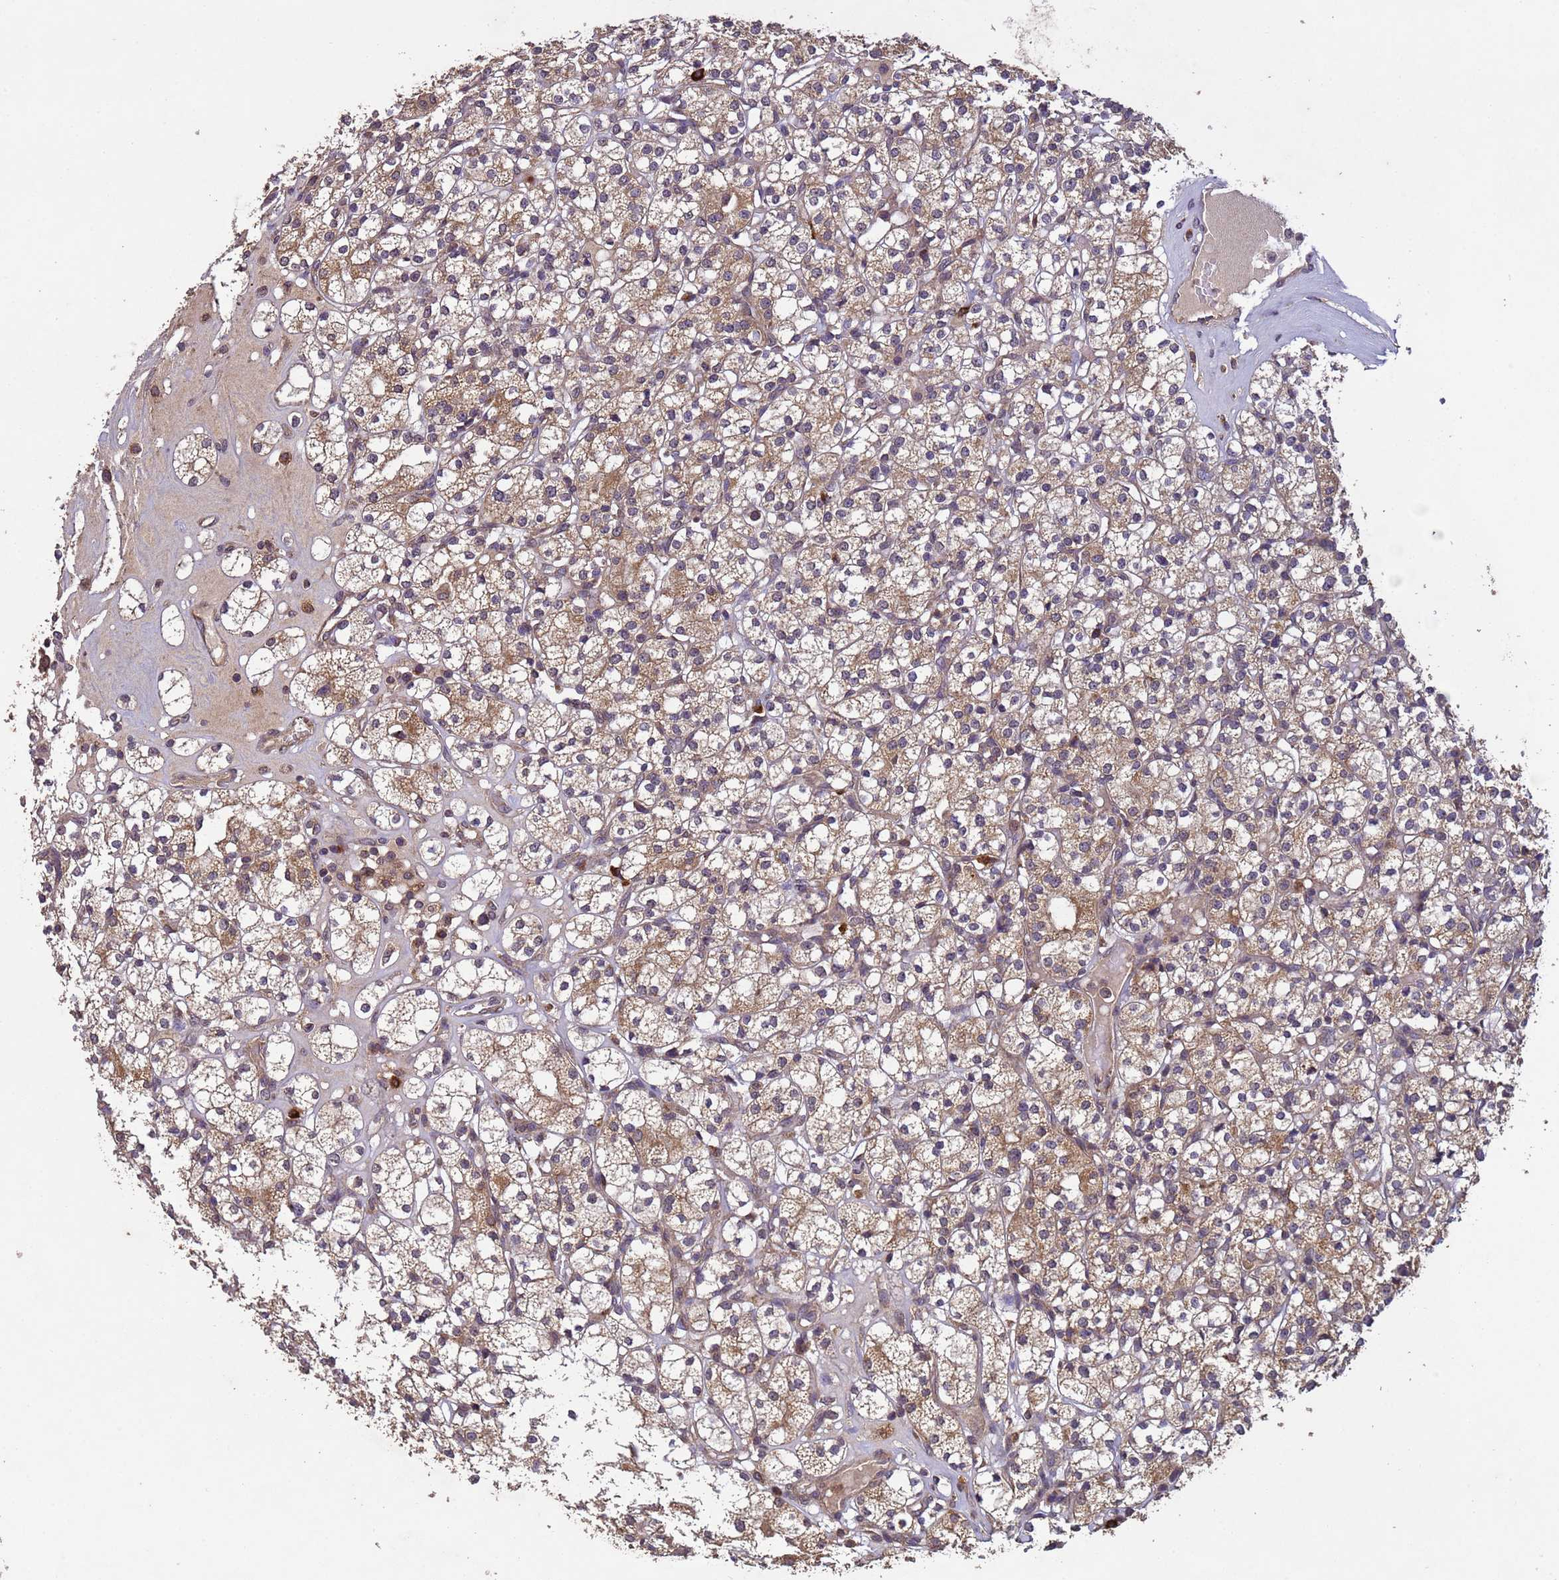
{"staining": {"intensity": "moderate", "quantity": "25%-75%", "location": "cytoplasmic/membranous"}, "tissue": "renal cancer", "cell_type": "Tumor cells", "image_type": "cancer", "snomed": [{"axis": "morphology", "description": "Adenocarcinoma, NOS"}, {"axis": "topography", "description": "Kidney"}], "caption": "IHC (DAB (3,3'-diaminobenzidine)) staining of human renal adenocarcinoma shows moderate cytoplasmic/membranous protein staining in about 25%-75% of tumor cells.", "gene": "FASTKD1", "patient": {"sex": "male", "age": 77}}